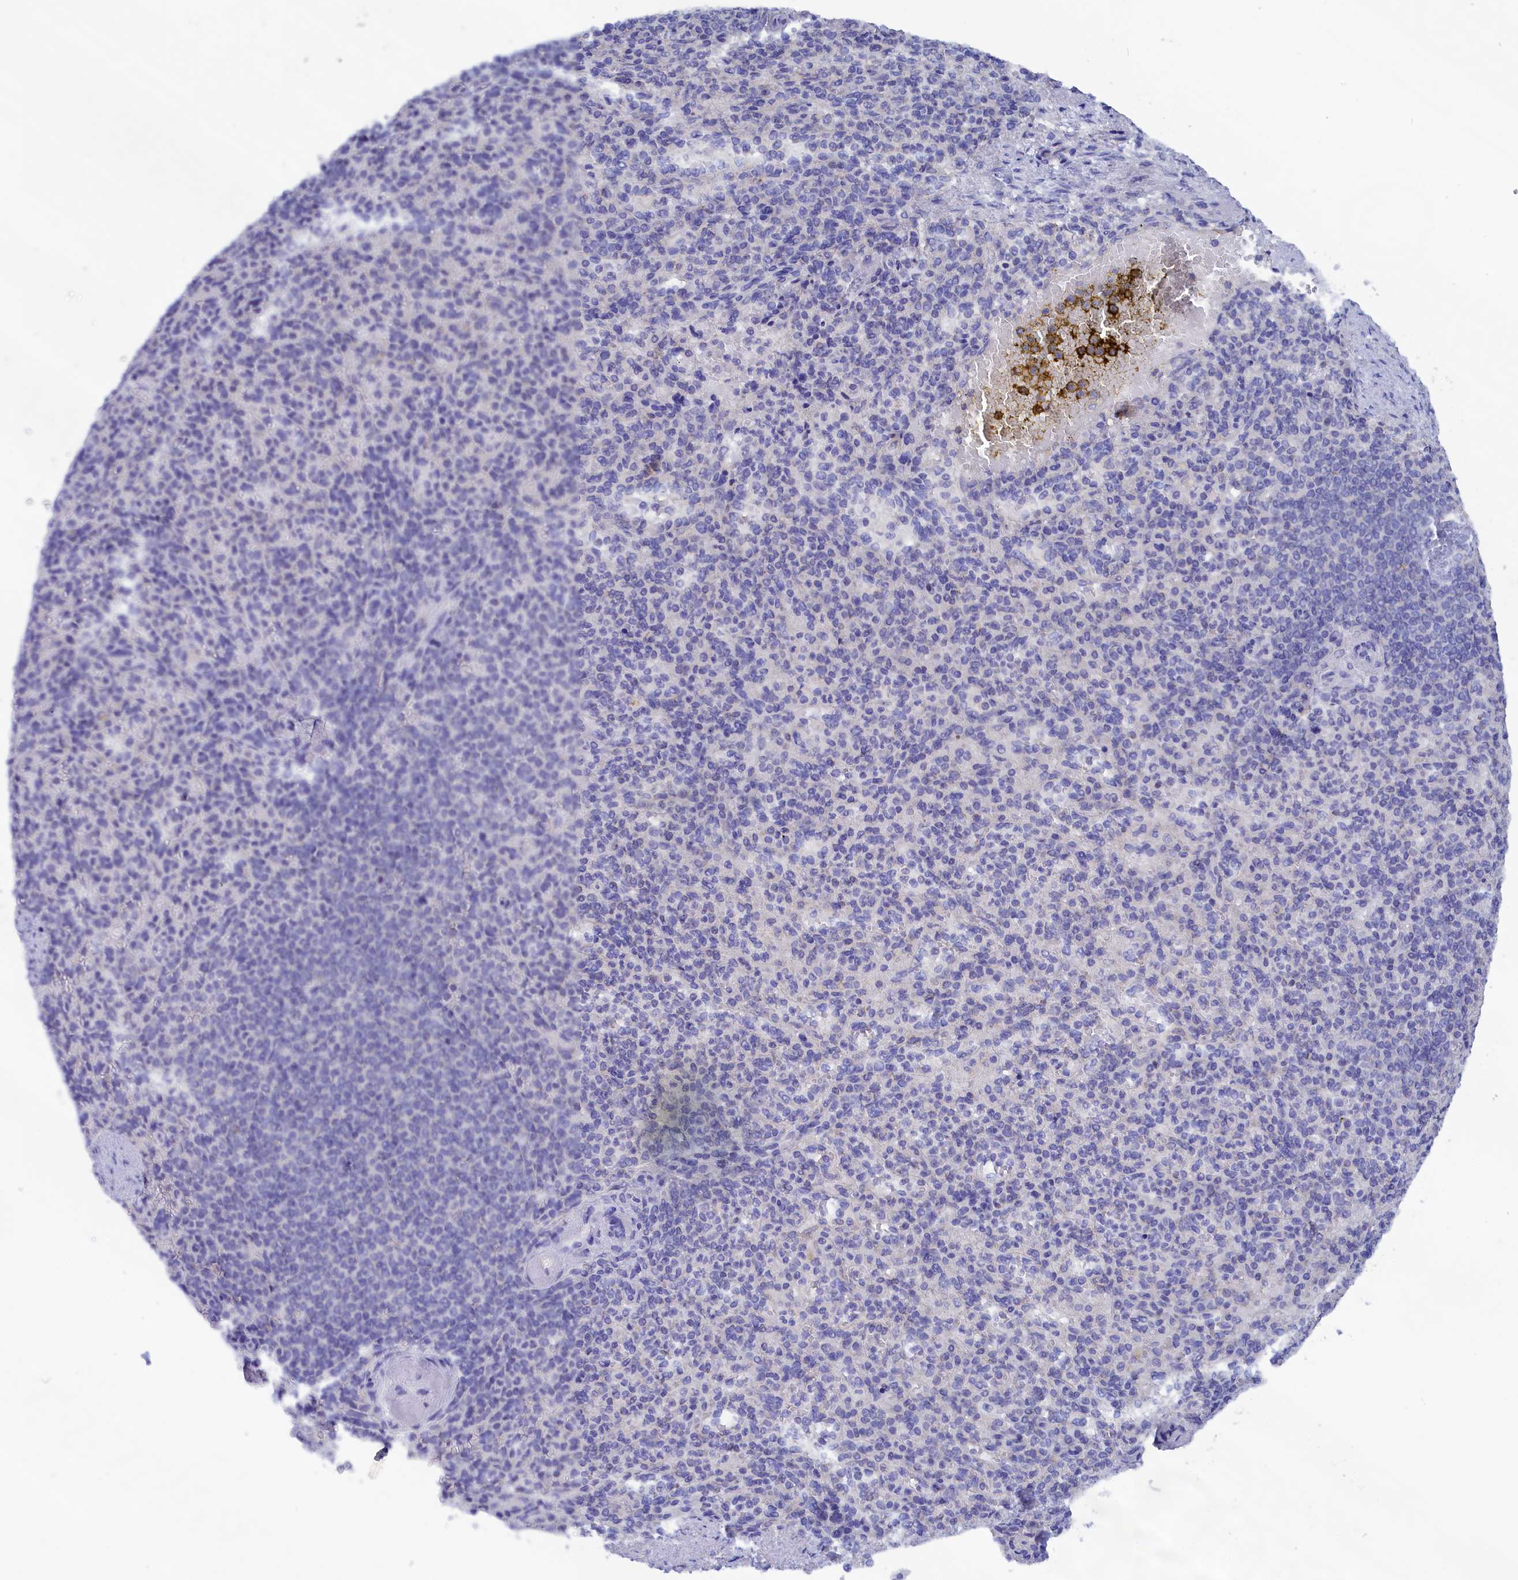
{"staining": {"intensity": "negative", "quantity": "none", "location": "none"}, "tissue": "spleen", "cell_type": "Cells in red pulp", "image_type": "normal", "snomed": [{"axis": "morphology", "description": "Normal tissue, NOS"}, {"axis": "topography", "description": "Spleen"}], "caption": "A micrograph of spleen stained for a protein demonstrates no brown staining in cells in red pulp. (DAB immunohistochemistry with hematoxylin counter stain).", "gene": "PRDM12", "patient": {"sex": "female", "age": 74}}